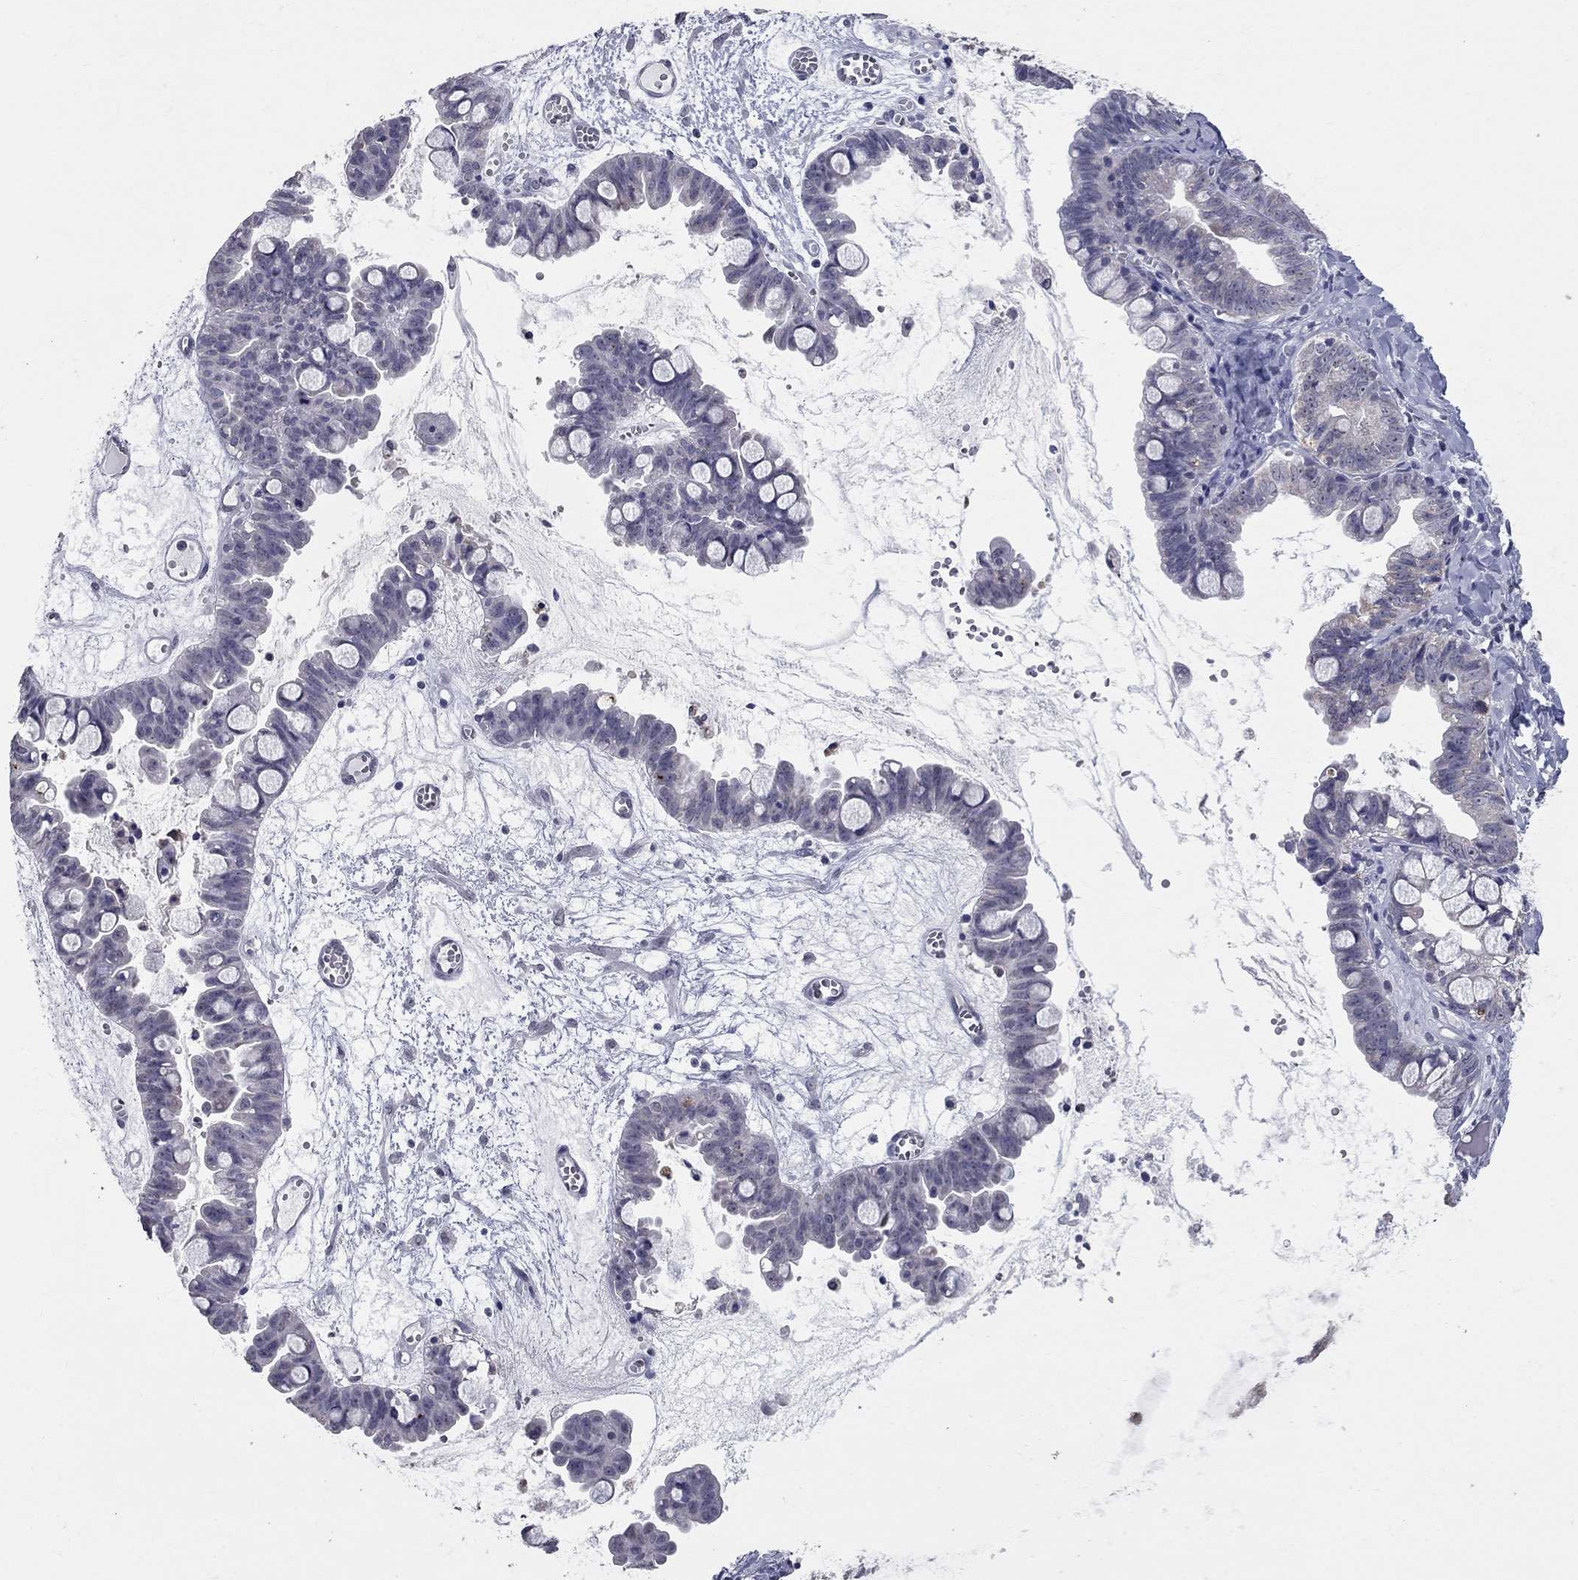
{"staining": {"intensity": "weak", "quantity": "<25%", "location": "cytoplasmic/membranous"}, "tissue": "ovarian cancer", "cell_type": "Tumor cells", "image_type": "cancer", "snomed": [{"axis": "morphology", "description": "Cystadenocarcinoma, mucinous, NOS"}, {"axis": "topography", "description": "Ovary"}], "caption": "Ovarian mucinous cystadenocarcinoma was stained to show a protein in brown. There is no significant expression in tumor cells.", "gene": "SHOC2", "patient": {"sex": "female", "age": 63}}